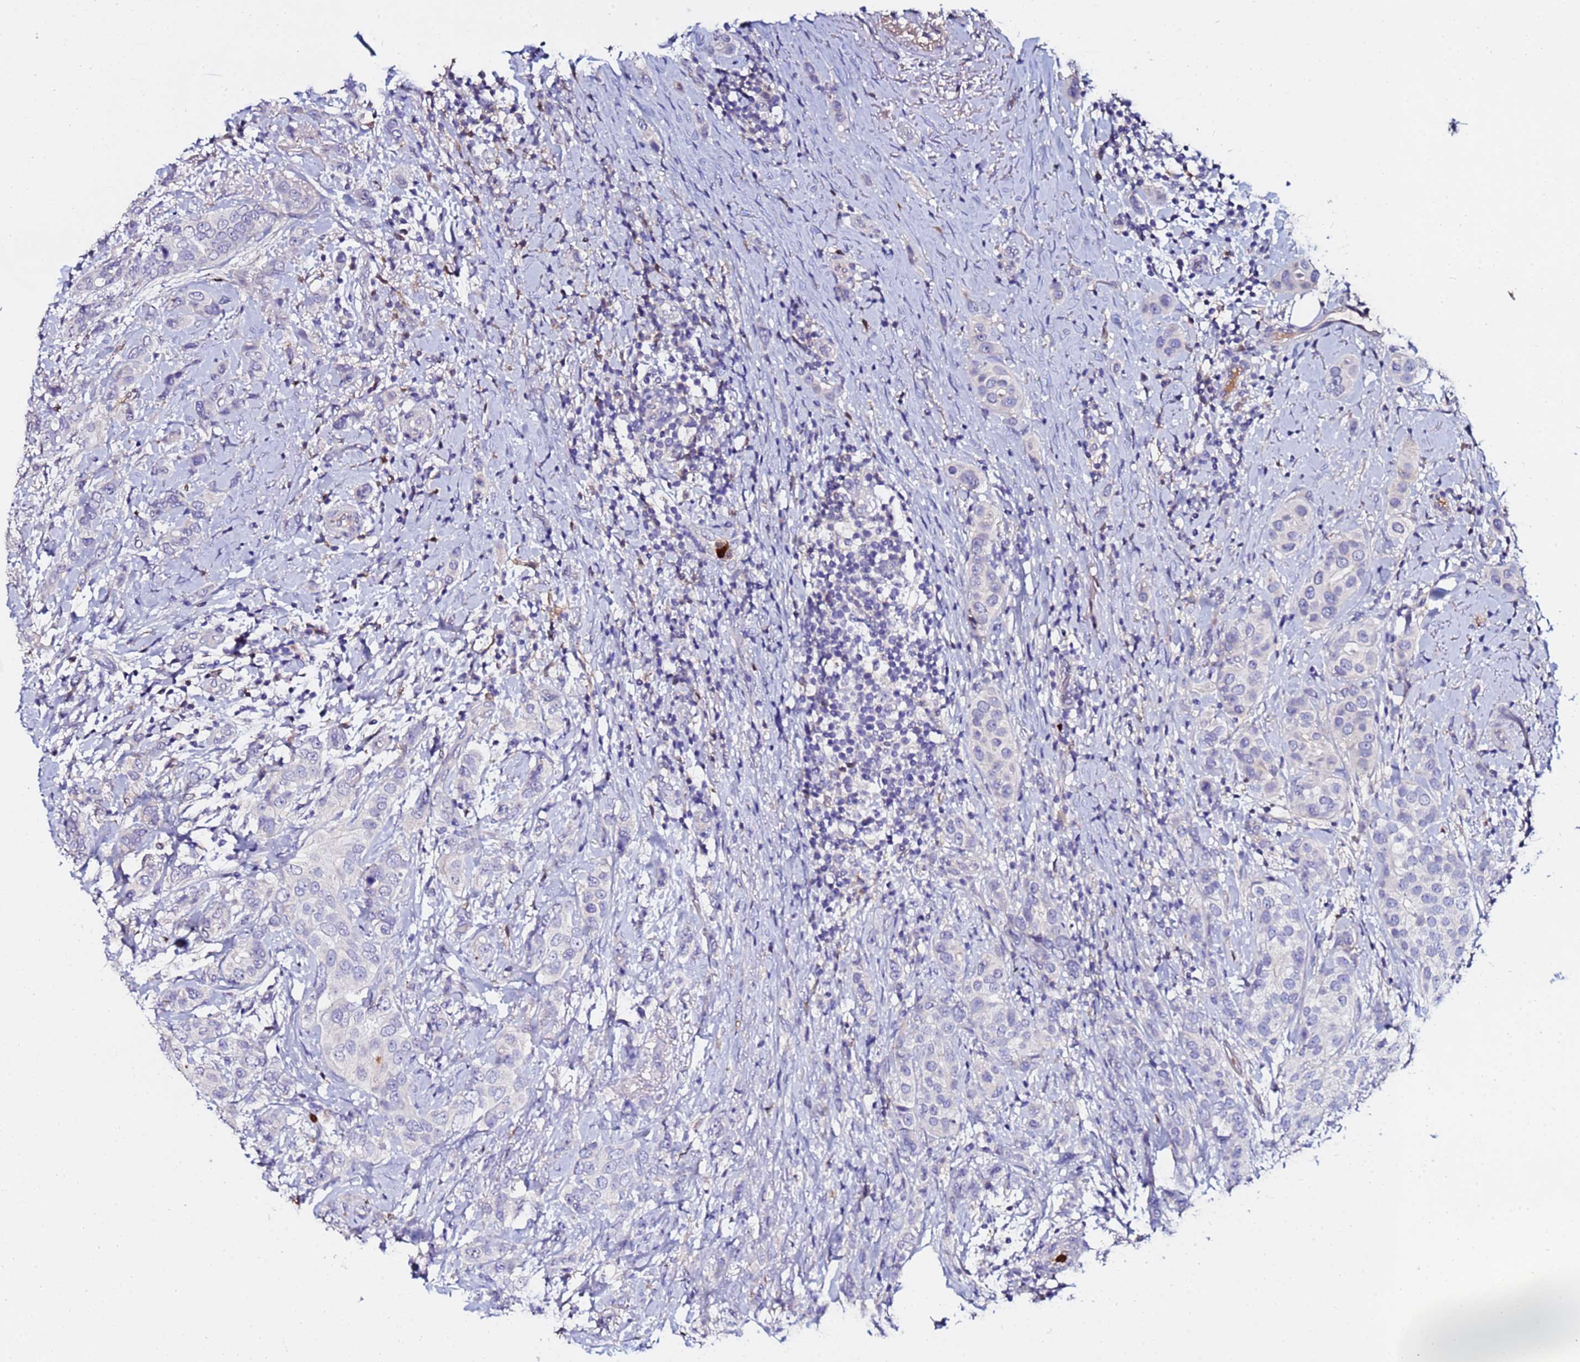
{"staining": {"intensity": "negative", "quantity": "none", "location": "none"}, "tissue": "breast cancer", "cell_type": "Tumor cells", "image_type": "cancer", "snomed": [{"axis": "morphology", "description": "Lobular carcinoma"}, {"axis": "topography", "description": "Breast"}], "caption": "Tumor cells are negative for protein expression in human breast cancer. Brightfield microscopy of IHC stained with DAB (brown) and hematoxylin (blue), captured at high magnification.", "gene": "TUBAL3", "patient": {"sex": "female", "age": 51}}